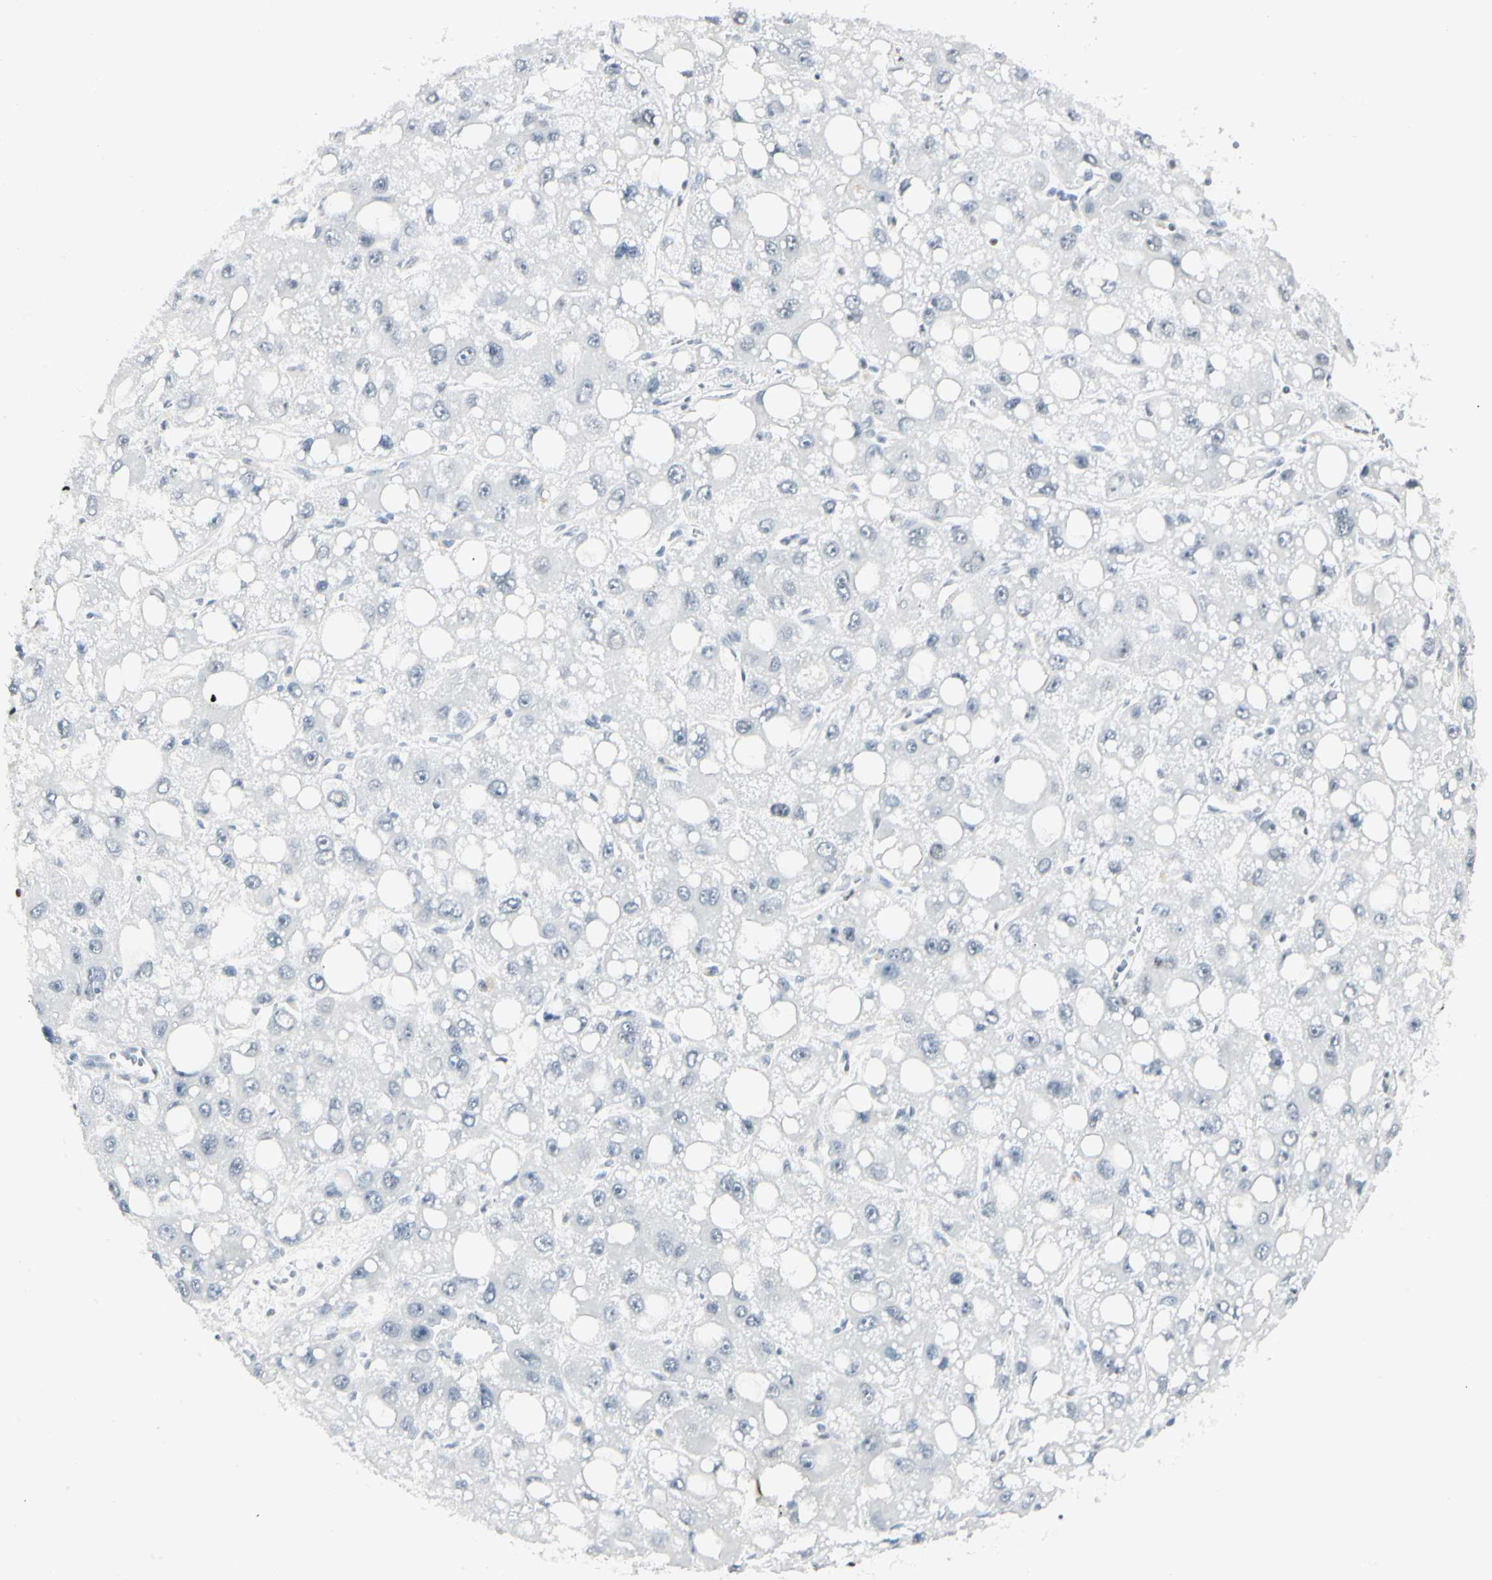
{"staining": {"intensity": "negative", "quantity": "none", "location": "none"}, "tissue": "liver cancer", "cell_type": "Tumor cells", "image_type": "cancer", "snomed": [{"axis": "morphology", "description": "Carcinoma, Hepatocellular, NOS"}, {"axis": "topography", "description": "Liver"}], "caption": "Immunohistochemistry histopathology image of neoplastic tissue: human liver cancer (hepatocellular carcinoma) stained with DAB displays no significant protein staining in tumor cells.", "gene": "ZBTB7B", "patient": {"sex": "male", "age": 55}}